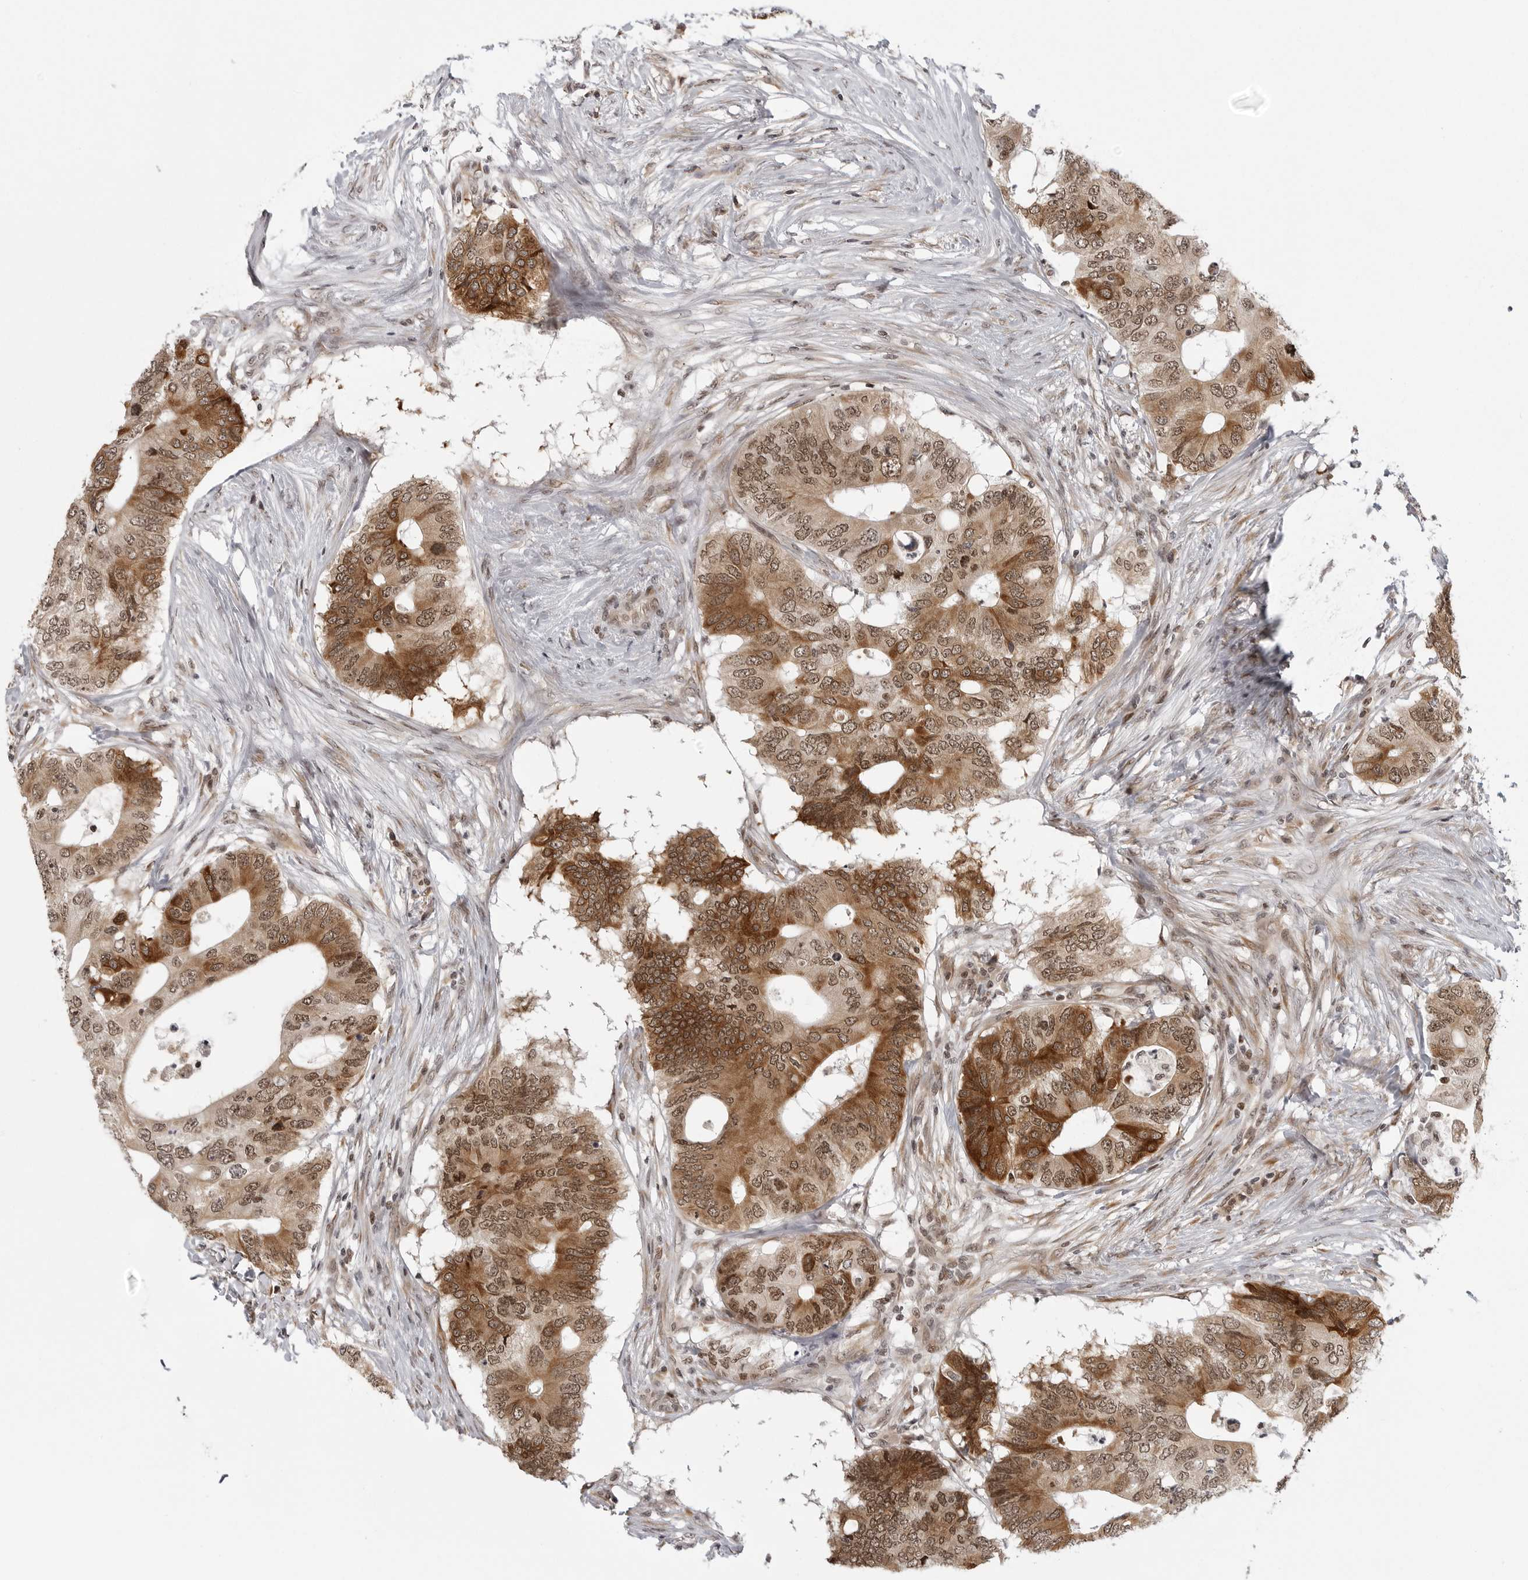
{"staining": {"intensity": "moderate", "quantity": ">75%", "location": "cytoplasmic/membranous,nuclear"}, "tissue": "colorectal cancer", "cell_type": "Tumor cells", "image_type": "cancer", "snomed": [{"axis": "morphology", "description": "Adenocarcinoma, NOS"}, {"axis": "topography", "description": "Colon"}], "caption": "High-magnification brightfield microscopy of colorectal adenocarcinoma stained with DAB (3,3'-diaminobenzidine) (brown) and counterstained with hematoxylin (blue). tumor cells exhibit moderate cytoplasmic/membranous and nuclear expression is present in about>75% of cells.", "gene": "PRDM10", "patient": {"sex": "male", "age": 71}}